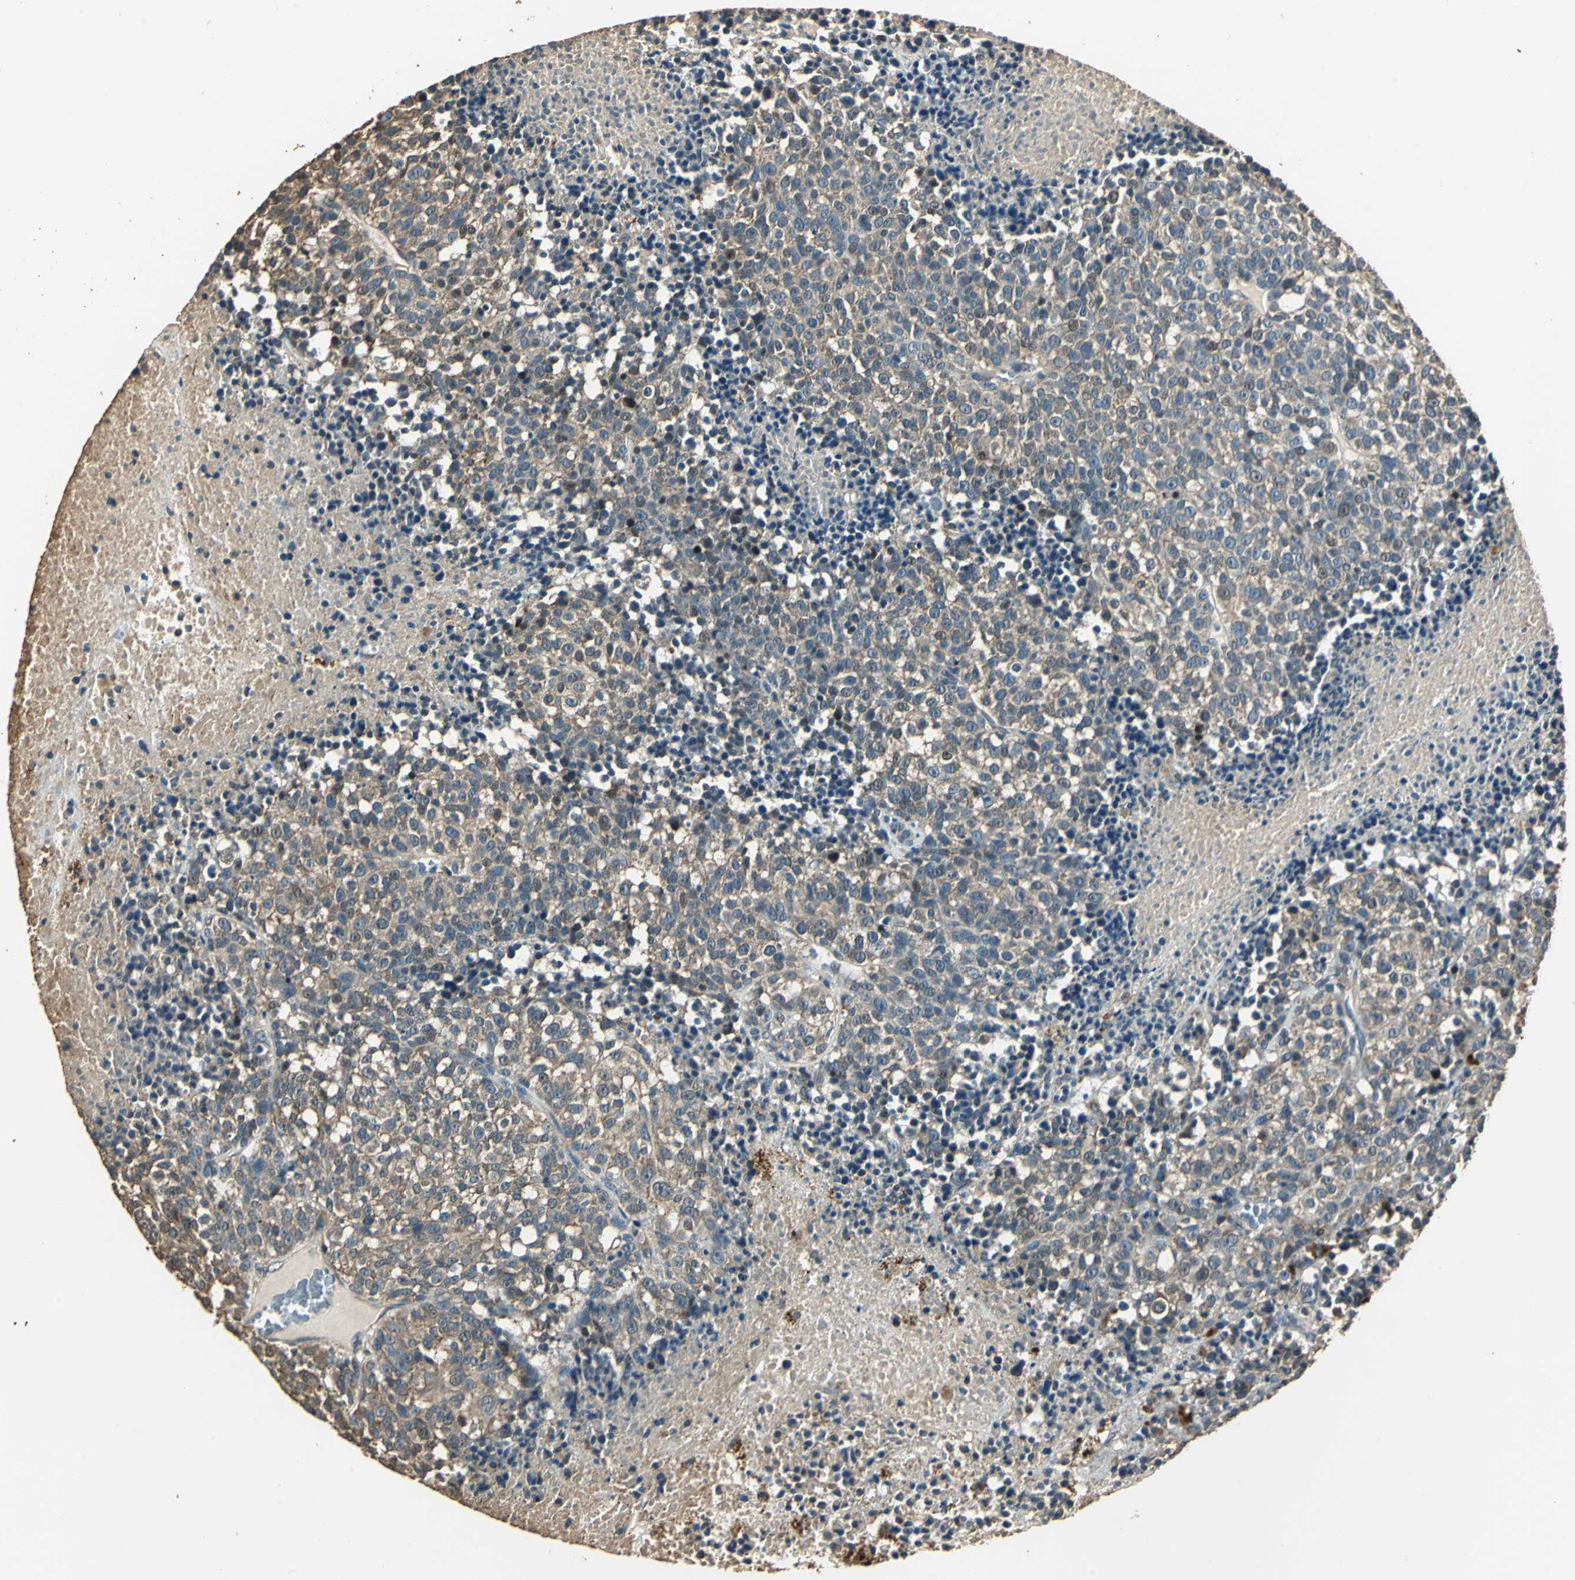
{"staining": {"intensity": "moderate", "quantity": ">75%", "location": "cytoplasmic/membranous"}, "tissue": "melanoma", "cell_type": "Tumor cells", "image_type": "cancer", "snomed": [{"axis": "morphology", "description": "Malignant melanoma, Metastatic site"}, {"axis": "topography", "description": "Cerebral cortex"}], "caption": "Immunohistochemical staining of human malignant melanoma (metastatic site) reveals moderate cytoplasmic/membranous protein staining in about >75% of tumor cells.", "gene": "TMPRSS4", "patient": {"sex": "female", "age": 52}}